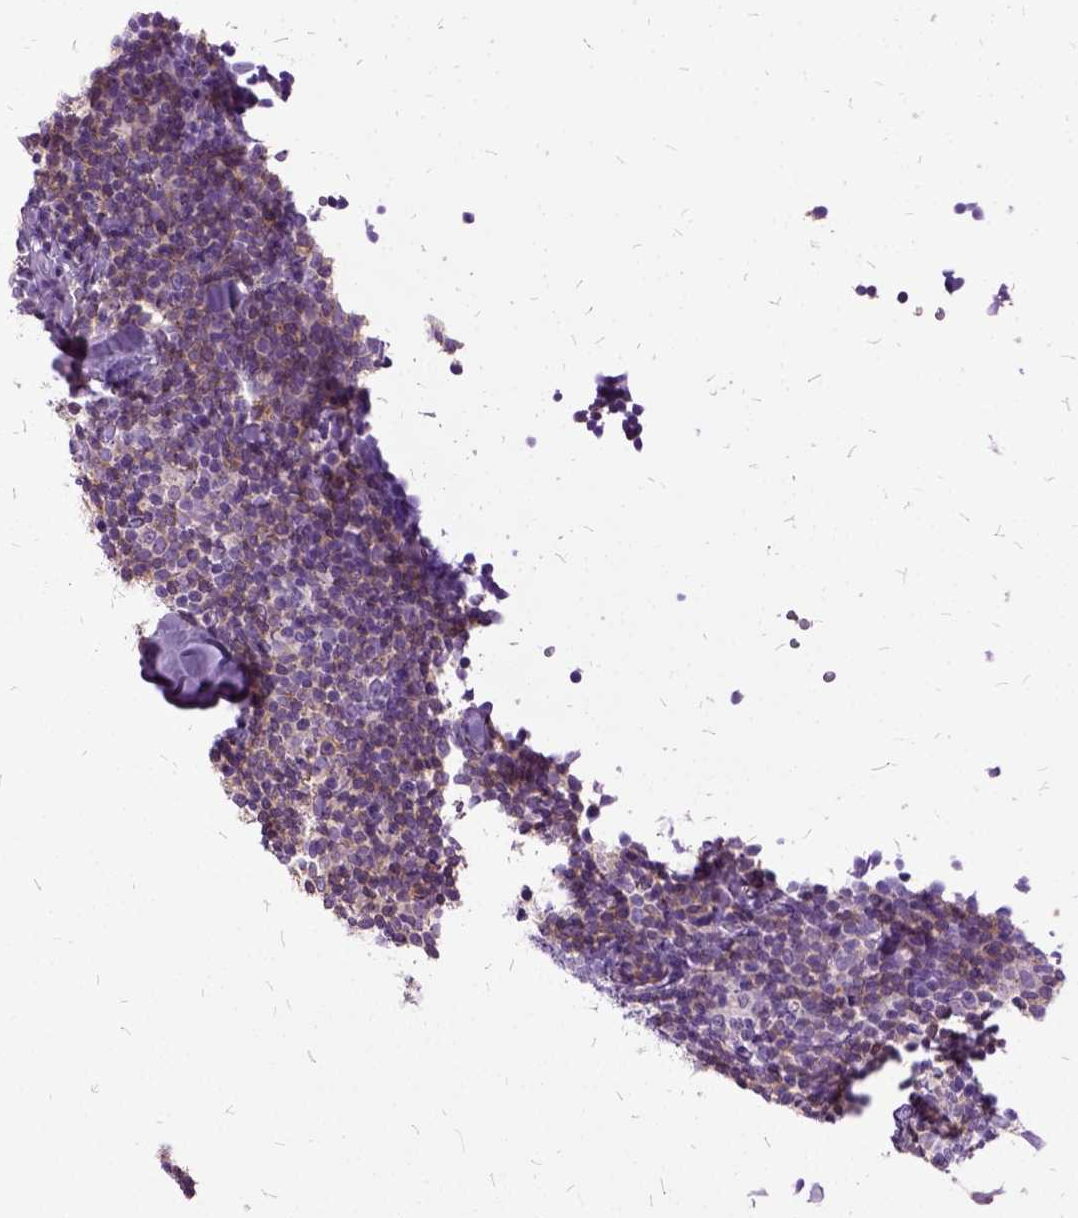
{"staining": {"intensity": "weak", "quantity": ">75%", "location": "cytoplasmic/membranous"}, "tissue": "lymphoma", "cell_type": "Tumor cells", "image_type": "cancer", "snomed": [{"axis": "morphology", "description": "Malignant lymphoma, non-Hodgkin's type, Low grade"}, {"axis": "topography", "description": "Lymph node"}], "caption": "Immunohistochemistry (DAB) staining of lymphoma shows weak cytoplasmic/membranous protein positivity in approximately >75% of tumor cells.", "gene": "MME", "patient": {"sex": "female", "age": 56}}